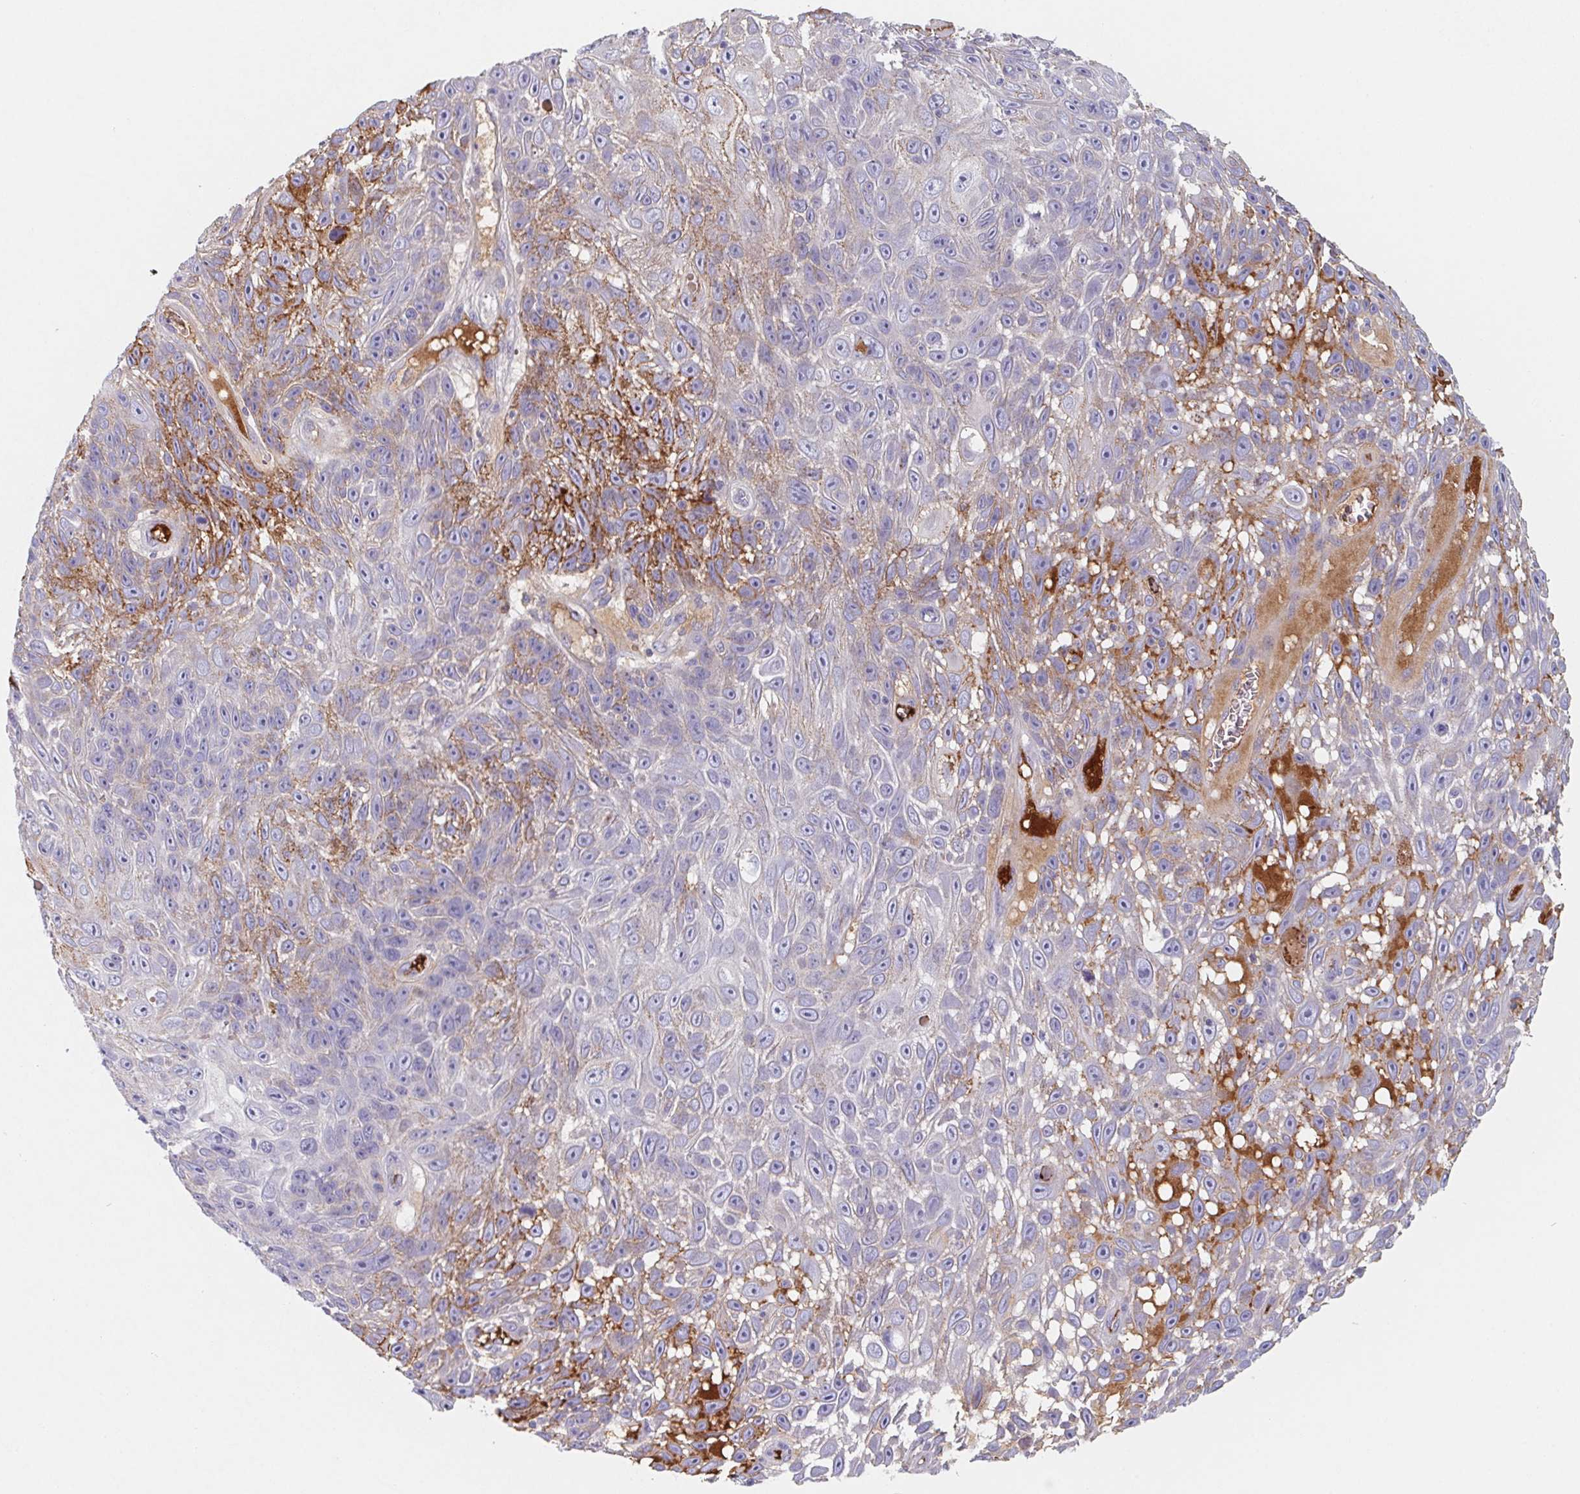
{"staining": {"intensity": "moderate", "quantity": "<25%", "location": "cytoplasmic/membranous"}, "tissue": "skin cancer", "cell_type": "Tumor cells", "image_type": "cancer", "snomed": [{"axis": "morphology", "description": "Squamous cell carcinoma, NOS"}, {"axis": "topography", "description": "Skin"}], "caption": "This photomicrograph demonstrates skin cancer (squamous cell carcinoma) stained with immunohistochemistry to label a protein in brown. The cytoplasmic/membranous of tumor cells show moderate positivity for the protein. Nuclei are counter-stained blue.", "gene": "LPA", "patient": {"sex": "male", "age": 82}}